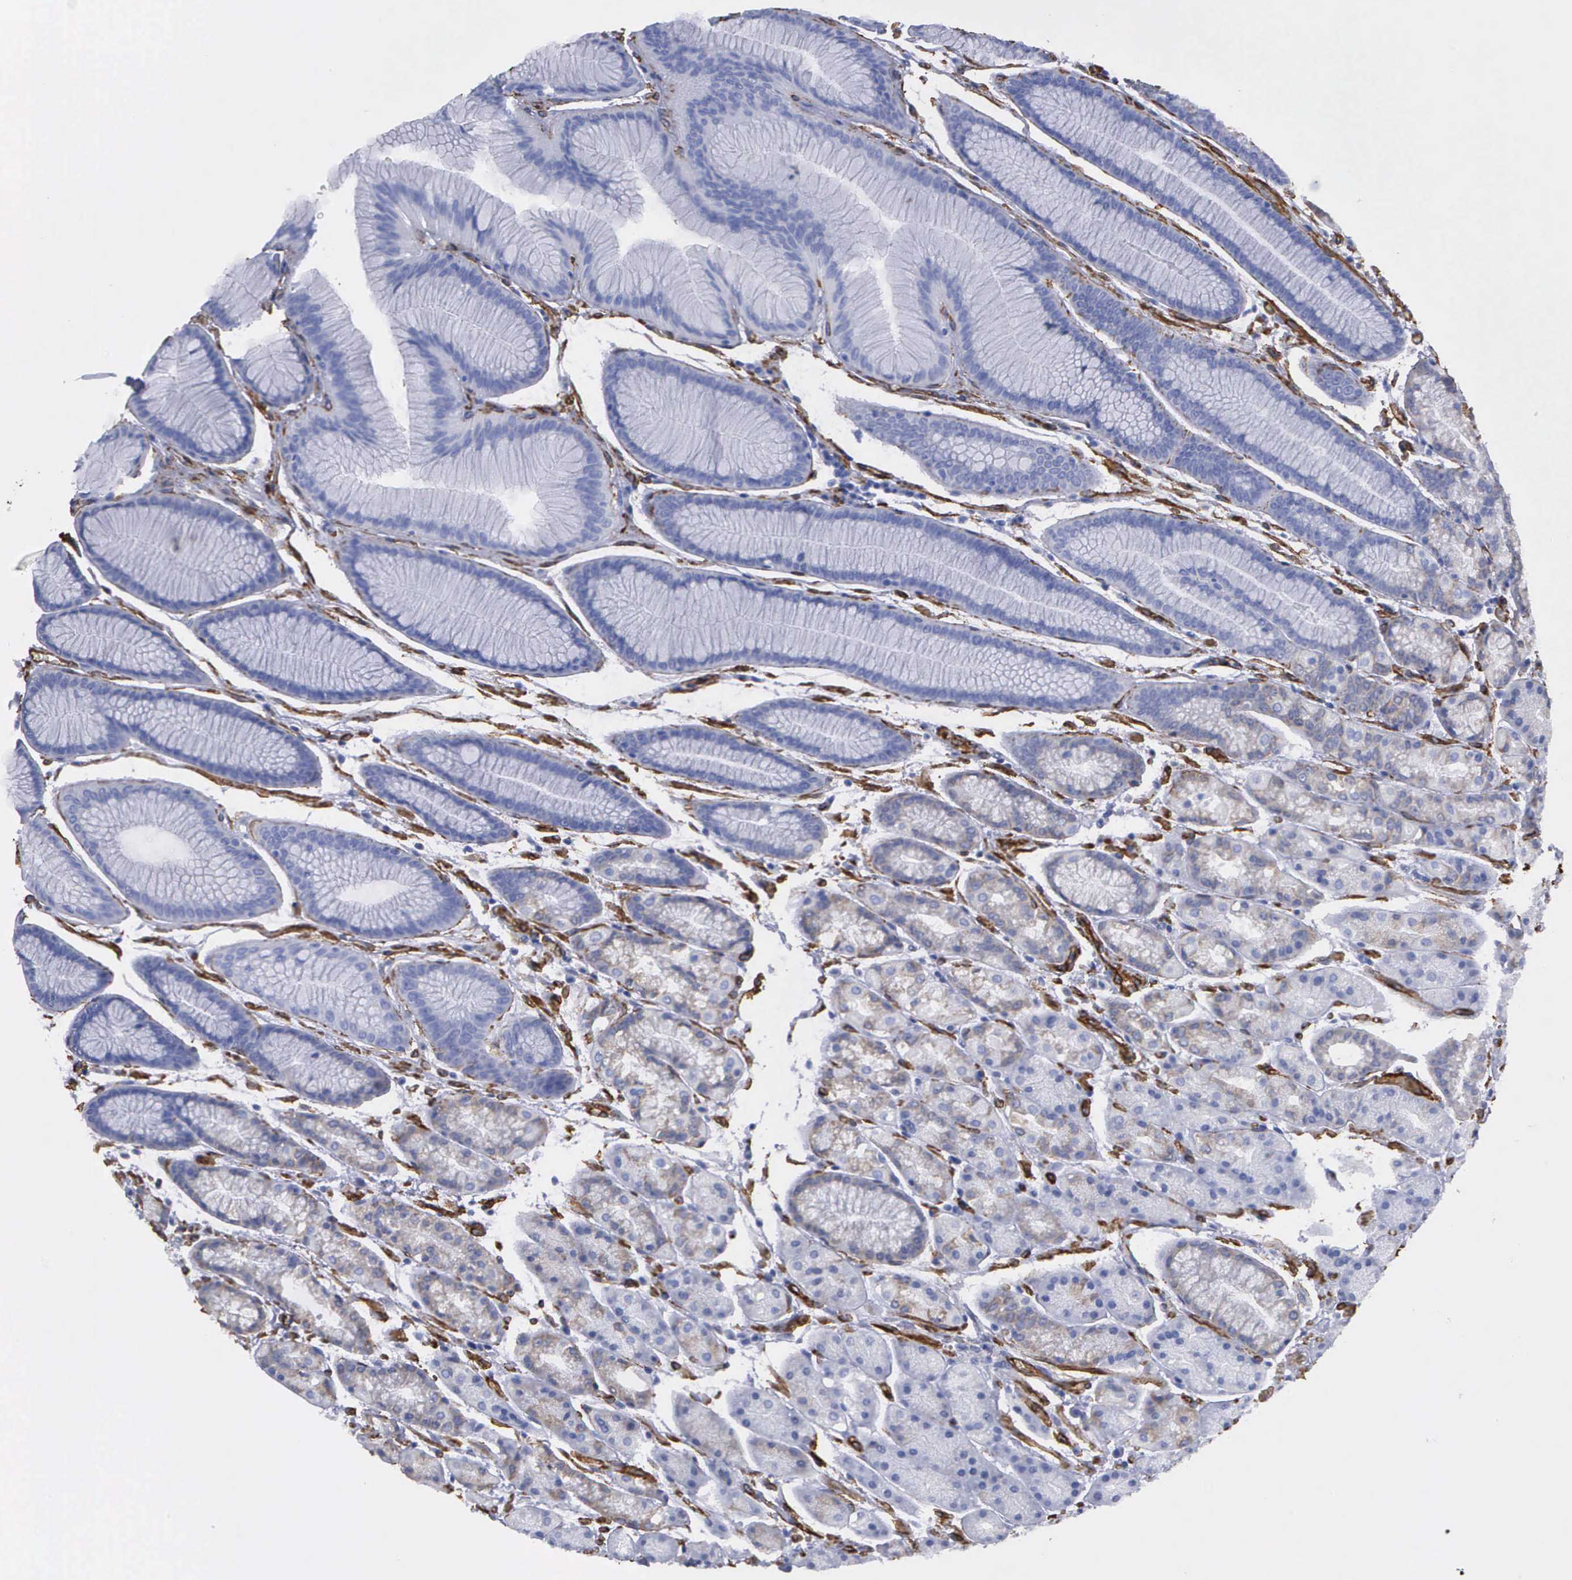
{"staining": {"intensity": "weak", "quantity": "<25%", "location": "cytoplasmic/membranous"}, "tissue": "stomach", "cell_type": "Glandular cells", "image_type": "normal", "snomed": [{"axis": "morphology", "description": "Normal tissue, NOS"}, {"axis": "topography", "description": "Stomach, upper"}], "caption": "Glandular cells are negative for brown protein staining in unremarkable stomach.", "gene": "MAGEB10", "patient": {"sex": "male", "age": 72}}